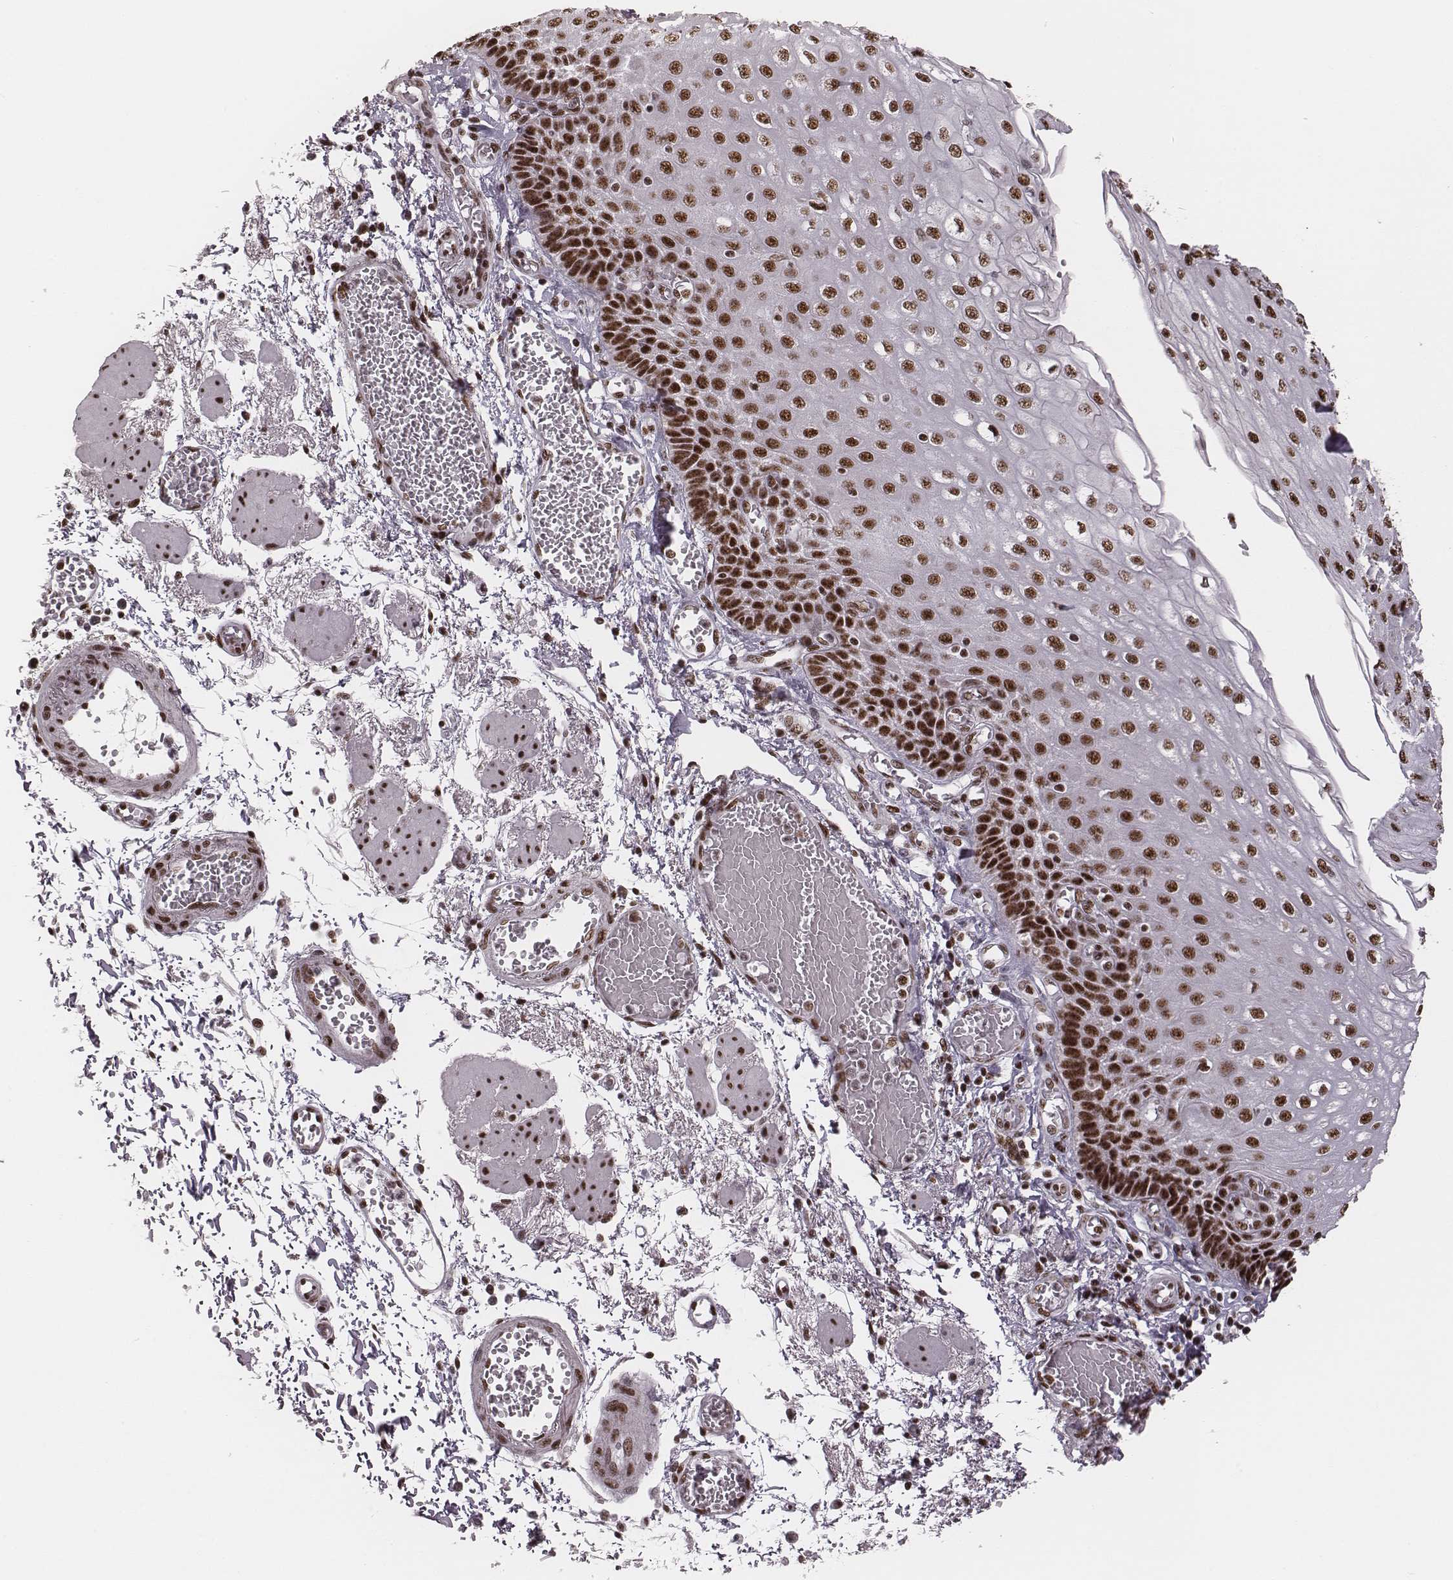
{"staining": {"intensity": "strong", "quantity": ">75%", "location": "nuclear"}, "tissue": "esophagus", "cell_type": "Squamous epithelial cells", "image_type": "normal", "snomed": [{"axis": "morphology", "description": "Normal tissue, NOS"}, {"axis": "morphology", "description": "Adenocarcinoma, NOS"}, {"axis": "topography", "description": "Esophagus"}], "caption": "Immunohistochemical staining of unremarkable human esophagus reveals strong nuclear protein staining in approximately >75% of squamous epithelial cells.", "gene": "LUC7L", "patient": {"sex": "male", "age": 81}}